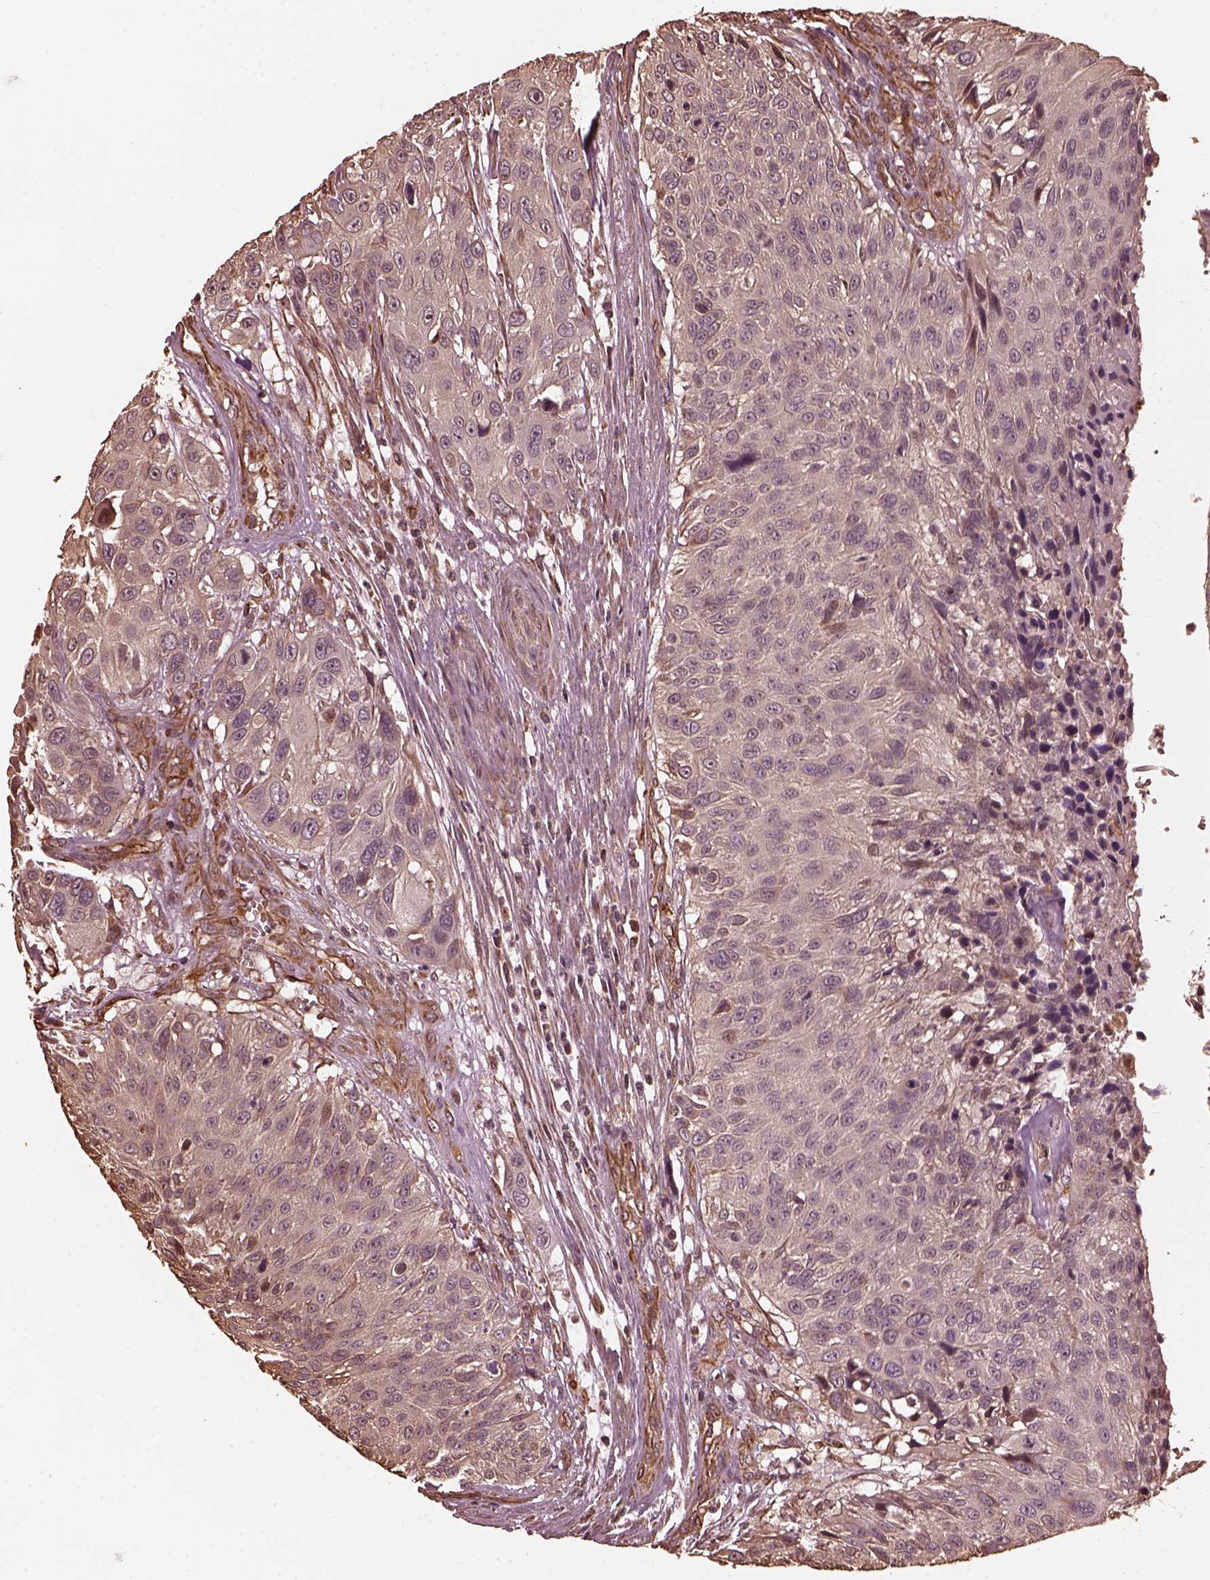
{"staining": {"intensity": "negative", "quantity": "none", "location": "none"}, "tissue": "urothelial cancer", "cell_type": "Tumor cells", "image_type": "cancer", "snomed": [{"axis": "morphology", "description": "Urothelial carcinoma, NOS"}, {"axis": "topography", "description": "Urinary bladder"}], "caption": "Urothelial cancer stained for a protein using immunohistochemistry (IHC) displays no staining tumor cells.", "gene": "GTPBP1", "patient": {"sex": "male", "age": 55}}